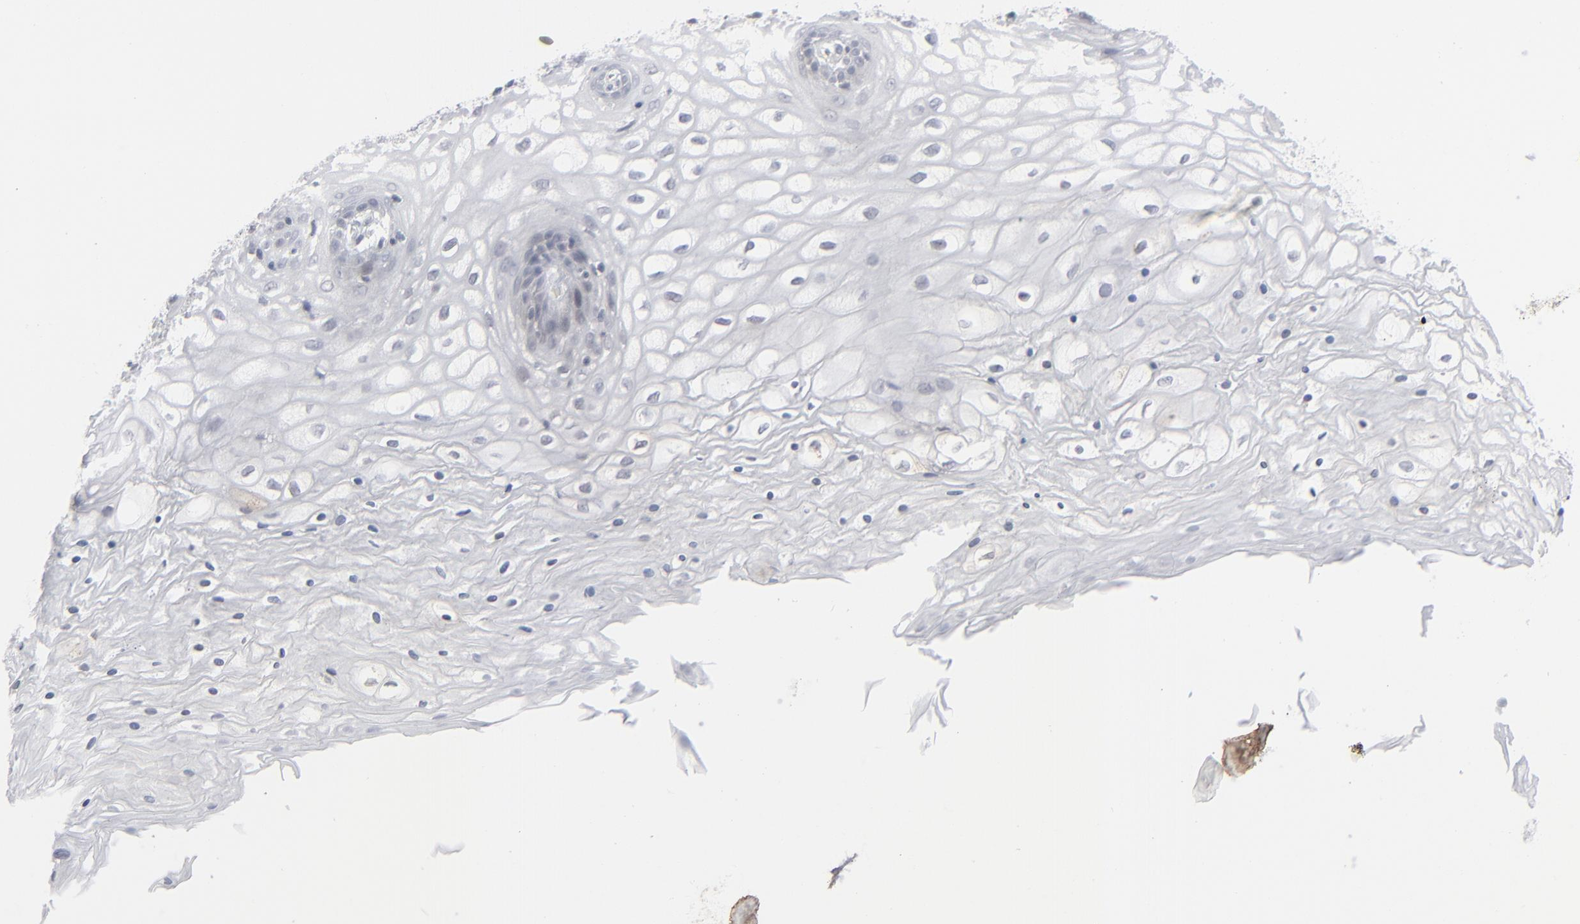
{"staining": {"intensity": "negative", "quantity": "none", "location": "none"}, "tissue": "vagina", "cell_type": "Squamous epithelial cells", "image_type": "normal", "snomed": [{"axis": "morphology", "description": "Normal tissue, NOS"}, {"axis": "topography", "description": "Vagina"}], "caption": "IHC of unremarkable human vagina reveals no staining in squamous epithelial cells. The staining is performed using DAB brown chromogen with nuclei counter-stained in using hematoxylin.", "gene": "POF1B", "patient": {"sex": "female", "age": 34}}